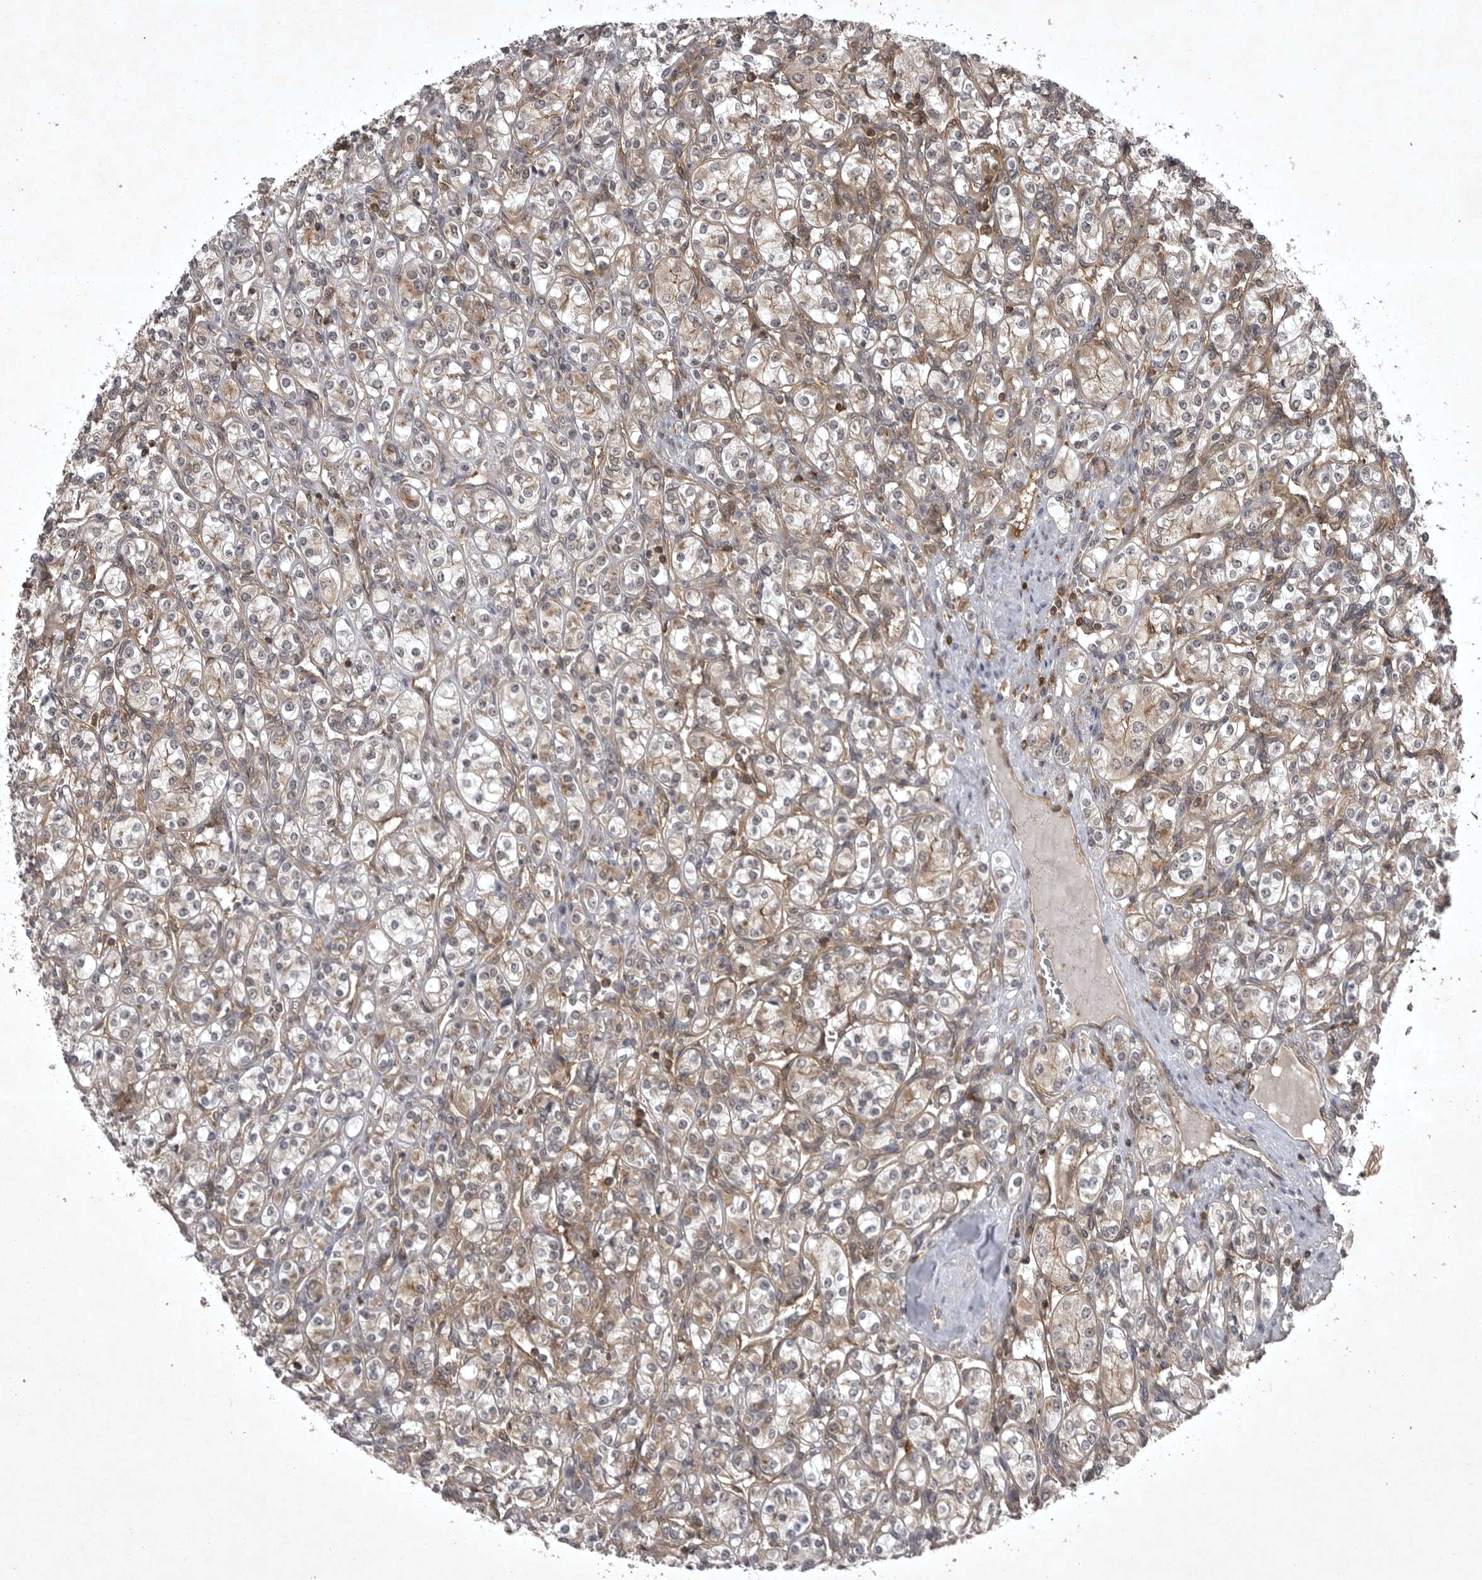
{"staining": {"intensity": "weak", "quantity": ">75%", "location": "cytoplasmic/membranous"}, "tissue": "renal cancer", "cell_type": "Tumor cells", "image_type": "cancer", "snomed": [{"axis": "morphology", "description": "Adenocarcinoma, NOS"}, {"axis": "topography", "description": "Kidney"}], "caption": "A histopathology image of adenocarcinoma (renal) stained for a protein reveals weak cytoplasmic/membranous brown staining in tumor cells. Using DAB (3,3'-diaminobenzidine) (brown) and hematoxylin (blue) stains, captured at high magnification using brightfield microscopy.", "gene": "STK24", "patient": {"sex": "male", "age": 77}}